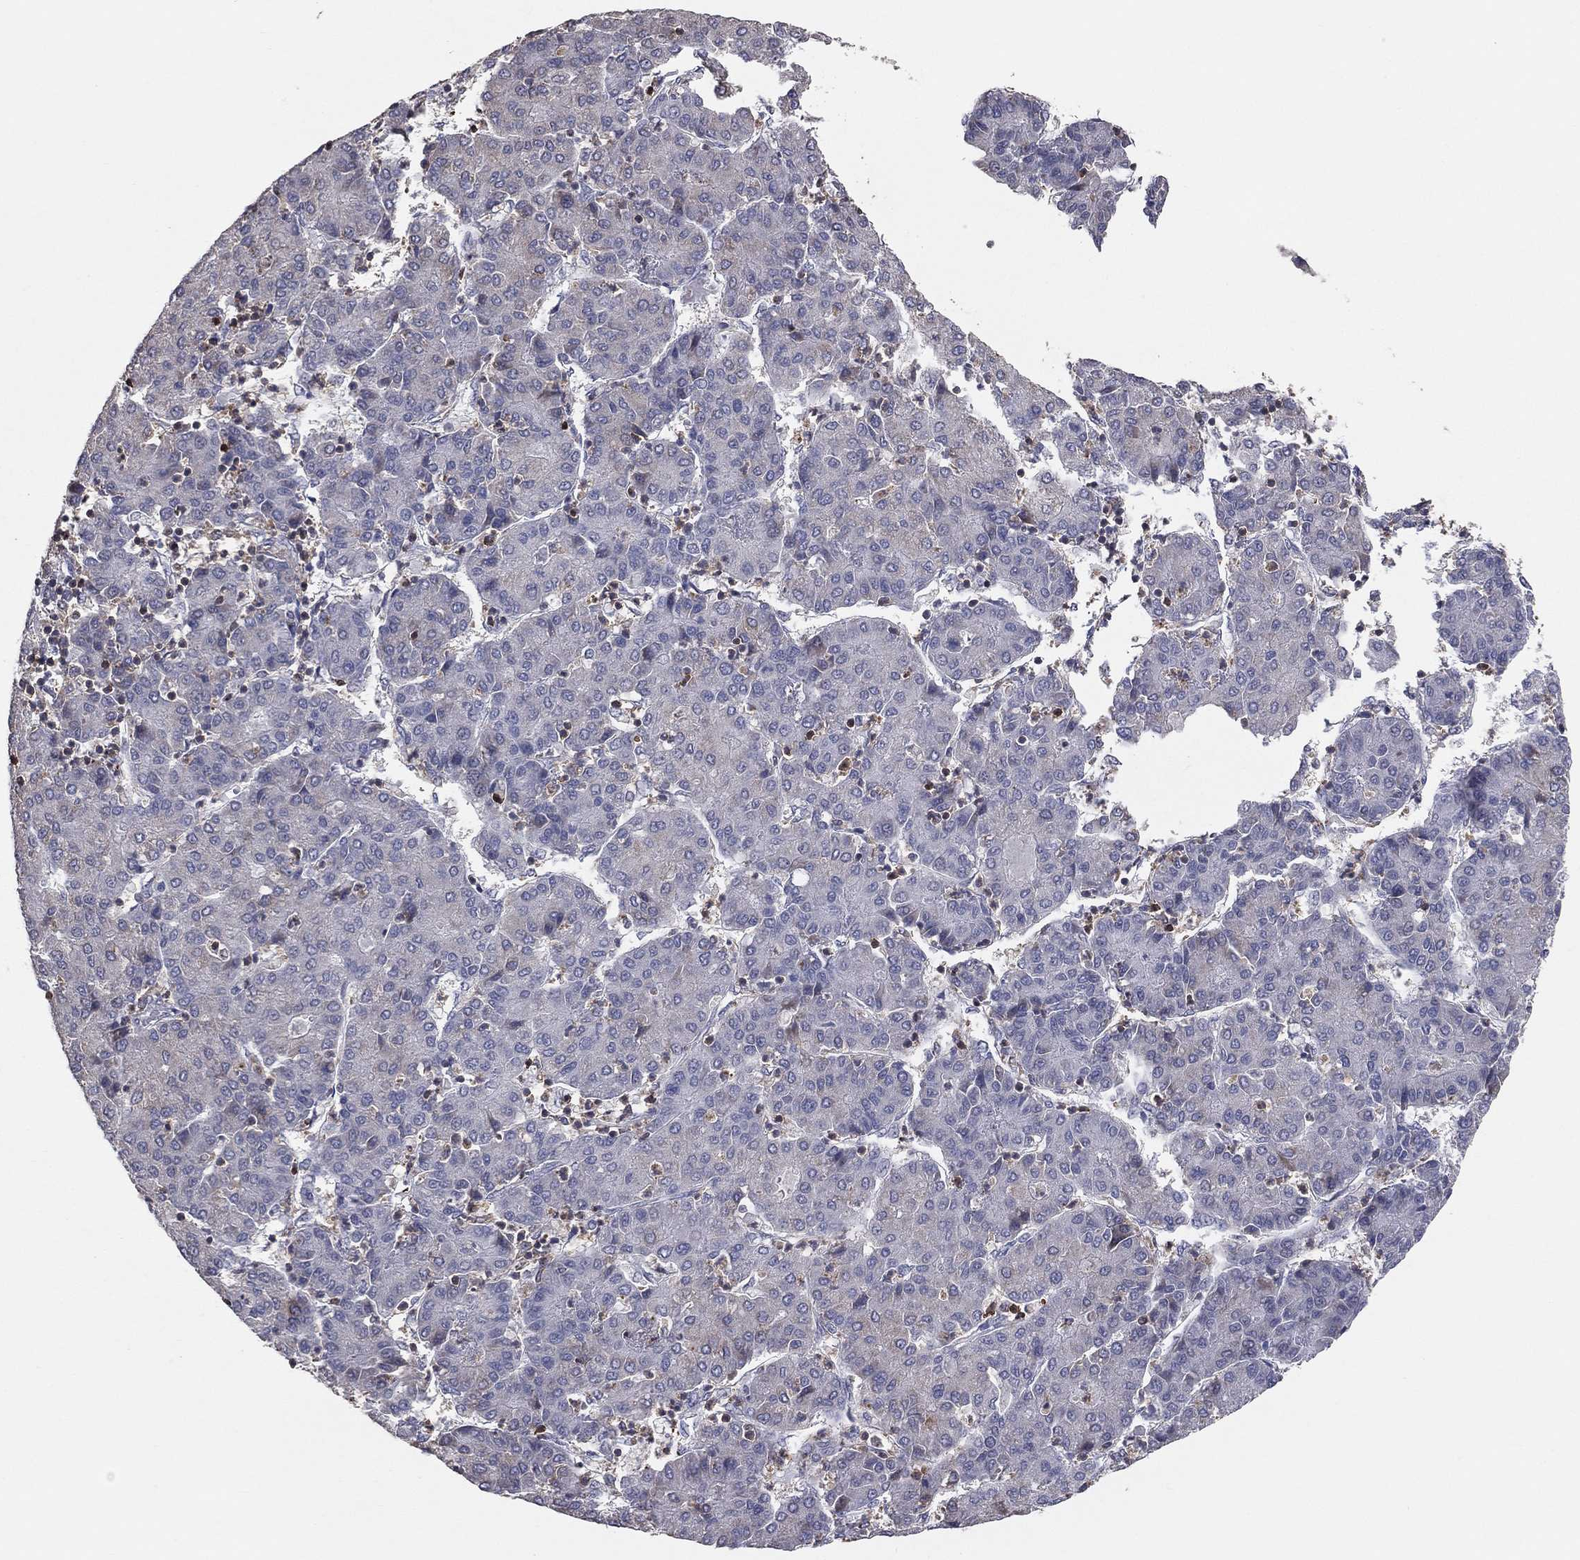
{"staining": {"intensity": "negative", "quantity": "none", "location": "none"}, "tissue": "liver cancer", "cell_type": "Tumor cells", "image_type": "cancer", "snomed": [{"axis": "morphology", "description": "Carcinoma, Hepatocellular, NOS"}, {"axis": "topography", "description": "Liver"}], "caption": "Immunohistochemistry (IHC) image of neoplastic tissue: human liver cancer stained with DAB (3,3'-diaminobenzidine) demonstrates no significant protein positivity in tumor cells.", "gene": "PSTPIP1", "patient": {"sex": "male", "age": 65}}